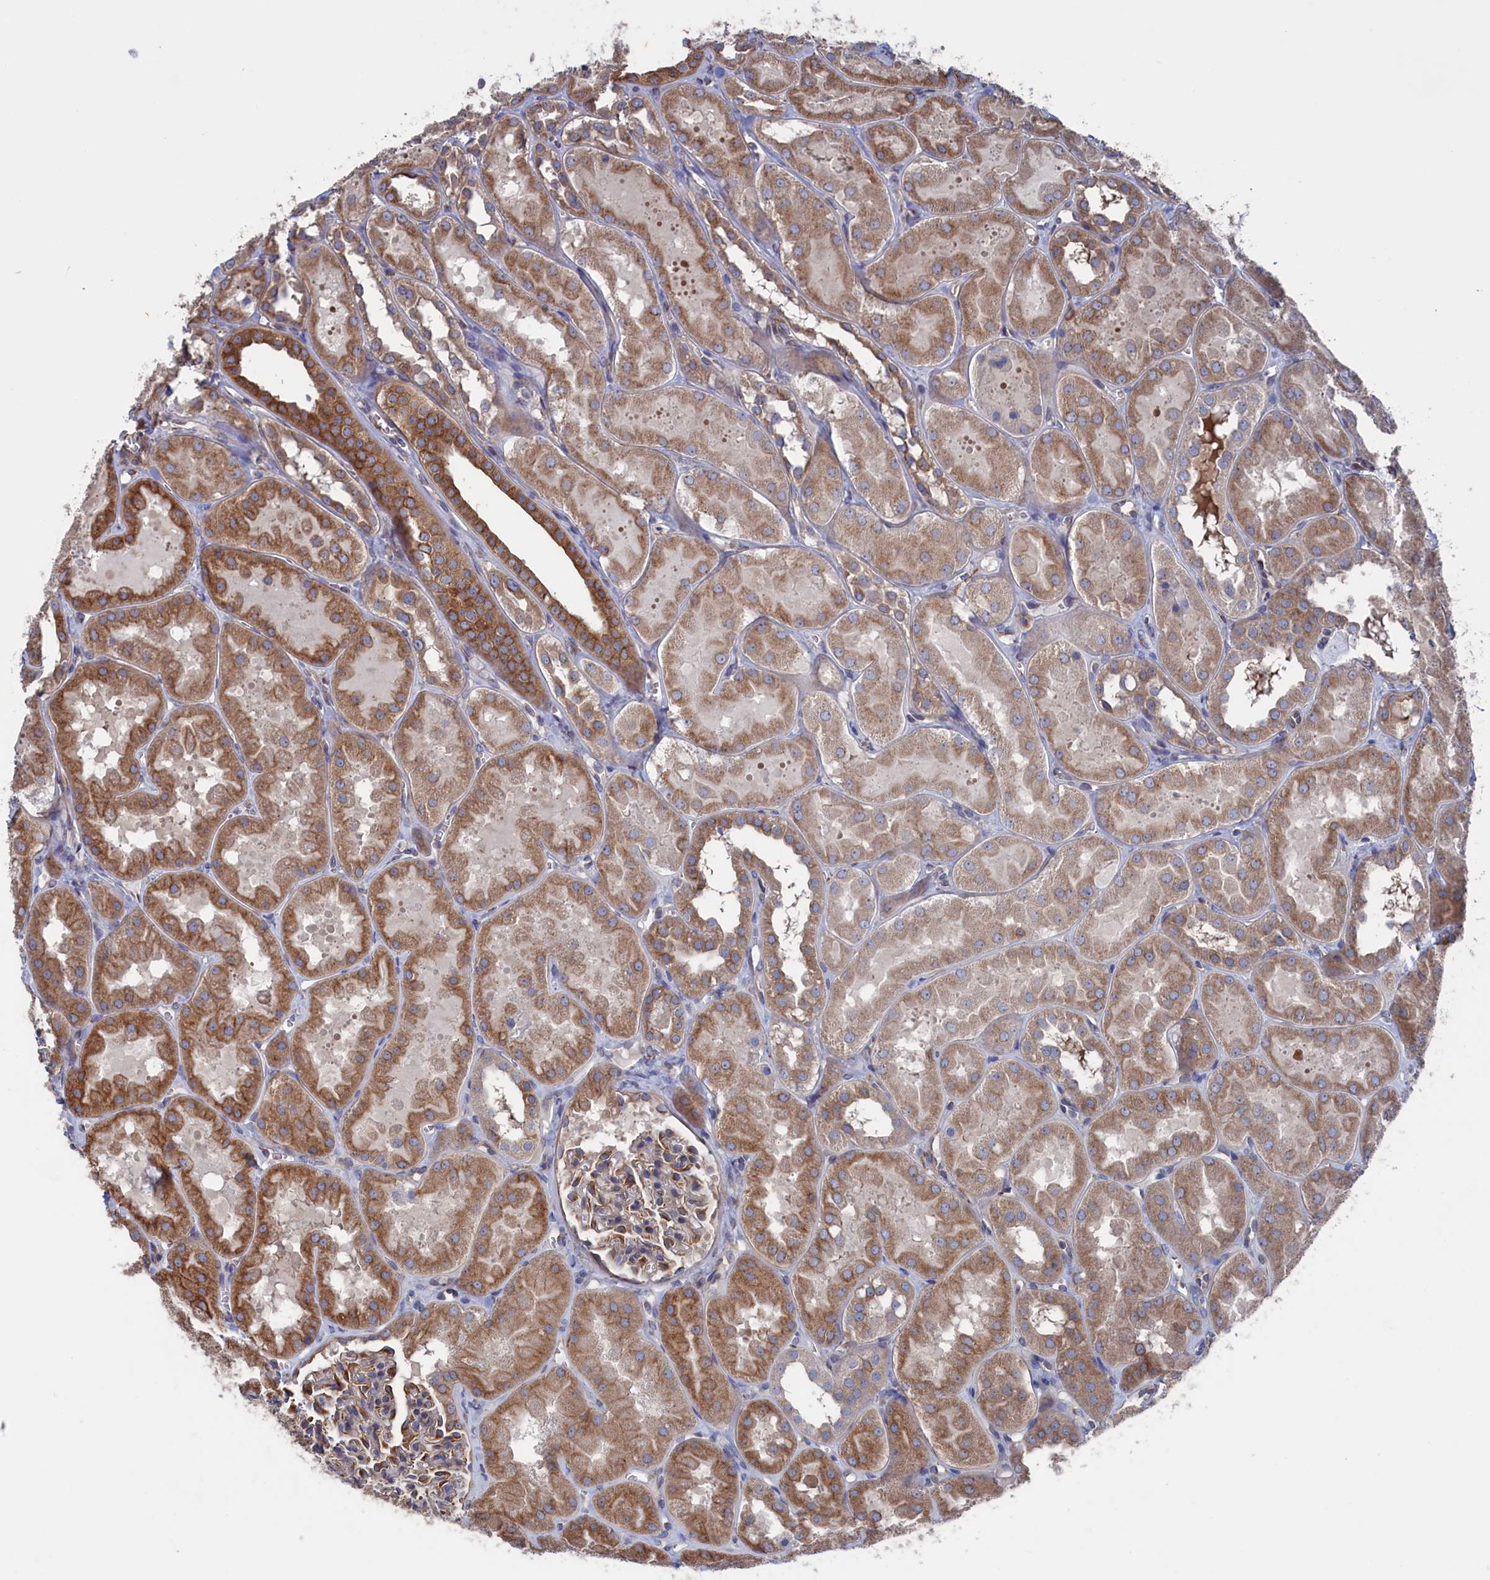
{"staining": {"intensity": "moderate", "quantity": "25%-75%", "location": "cytoplasmic/membranous"}, "tissue": "kidney", "cell_type": "Cells in glomeruli", "image_type": "normal", "snomed": [{"axis": "morphology", "description": "Normal tissue, NOS"}, {"axis": "topography", "description": "Kidney"}, {"axis": "topography", "description": "Urinary bladder"}], "caption": "High-magnification brightfield microscopy of unremarkable kidney stained with DAB (3,3'-diaminobenzidine) (brown) and counterstained with hematoxylin (blue). cells in glomeruli exhibit moderate cytoplasmic/membranous staining is identified in approximately25%-75% of cells.", "gene": "NUTF2", "patient": {"sex": "male", "age": 16}}